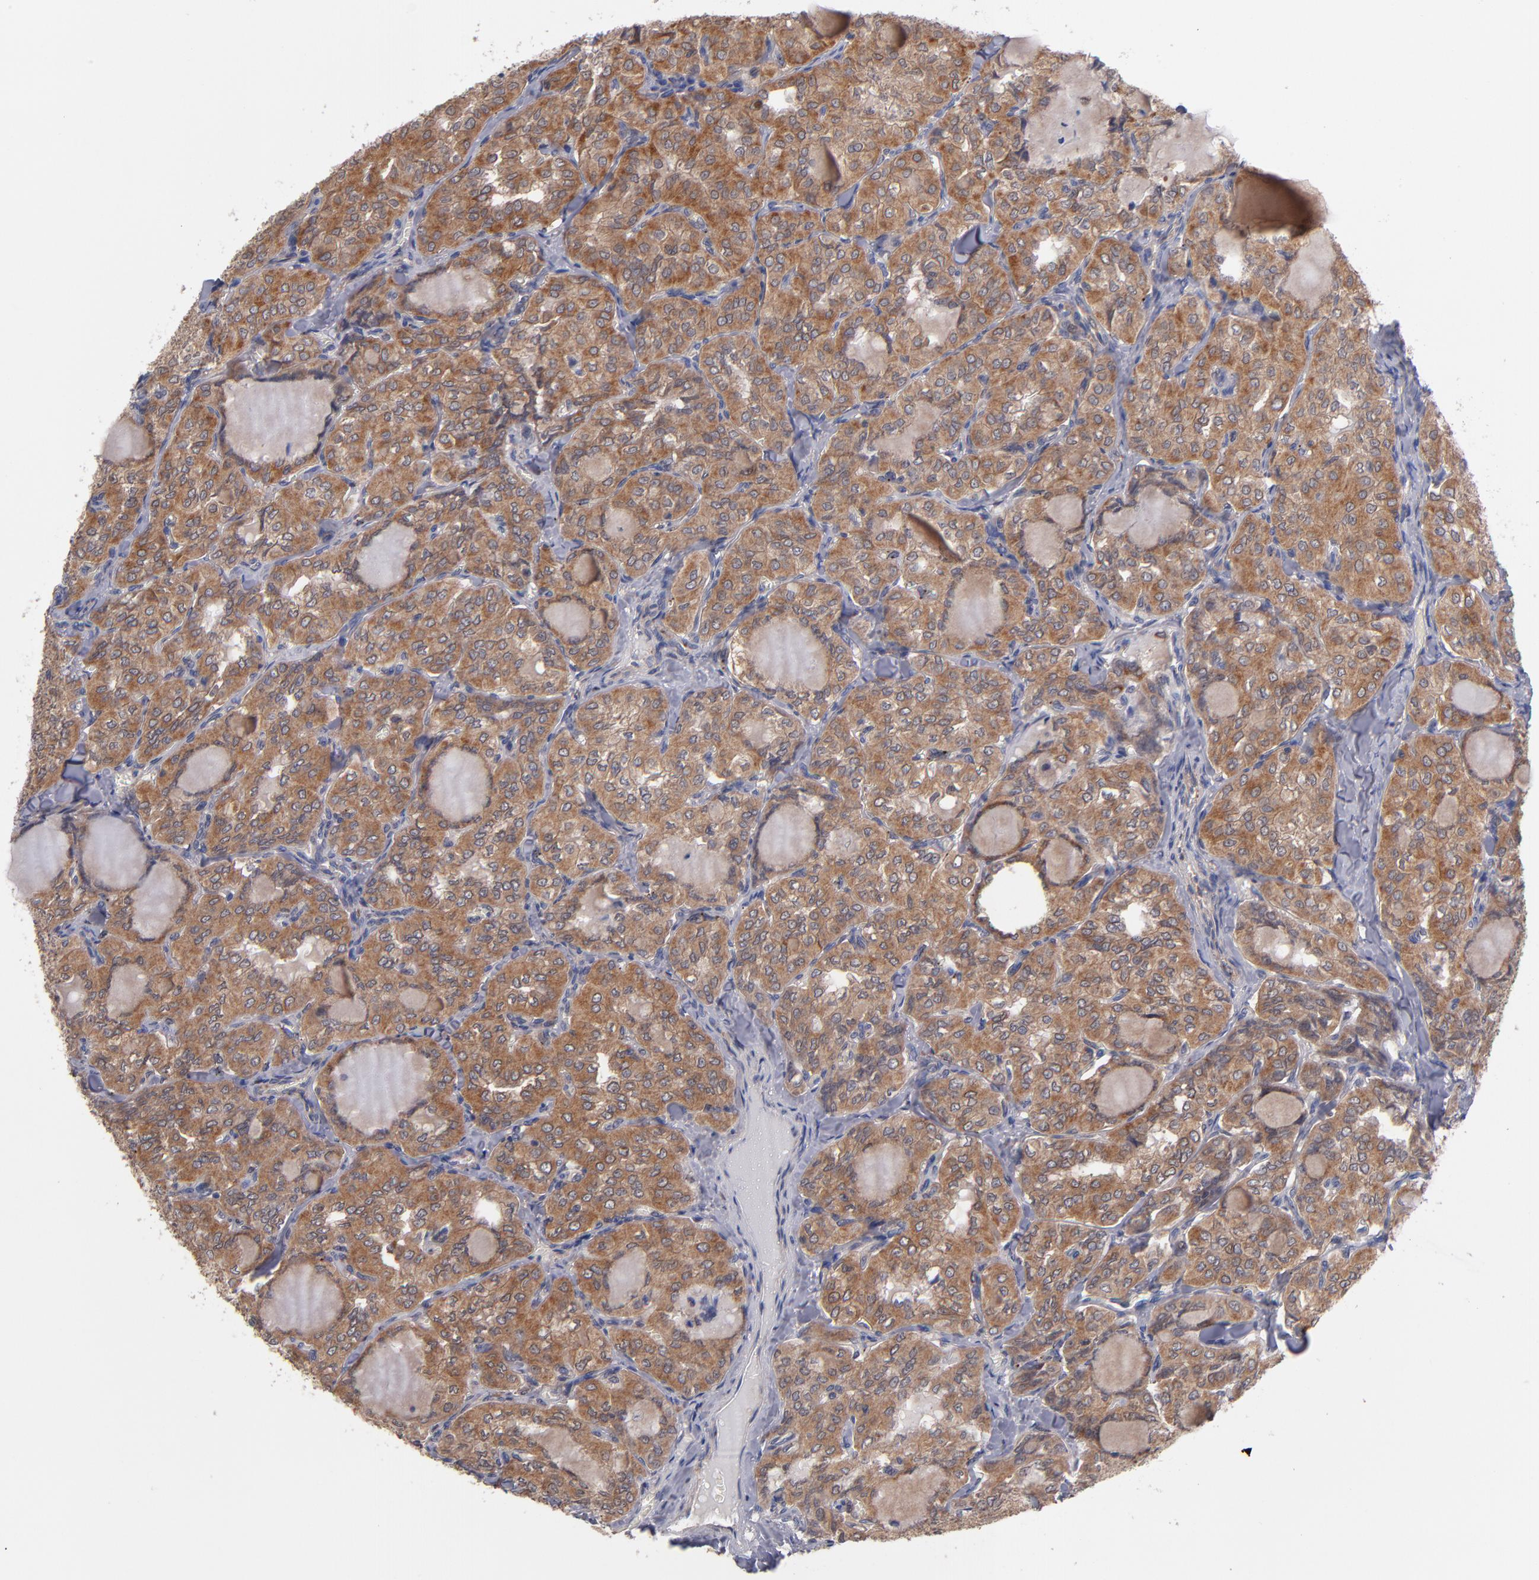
{"staining": {"intensity": "moderate", "quantity": ">75%", "location": "cytoplasmic/membranous"}, "tissue": "thyroid cancer", "cell_type": "Tumor cells", "image_type": "cancer", "snomed": [{"axis": "morphology", "description": "Papillary adenocarcinoma, NOS"}, {"axis": "topography", "description": "Thyroid gland"}], "caption": "Brown immunohistochemical staining in human thyroid cancer demonstrates moderate cytoplasmic/membranous expression in approximately >75% of tumor cells.", "gene": "GMFG", "patient": {"sex": "male", "age": 20}}